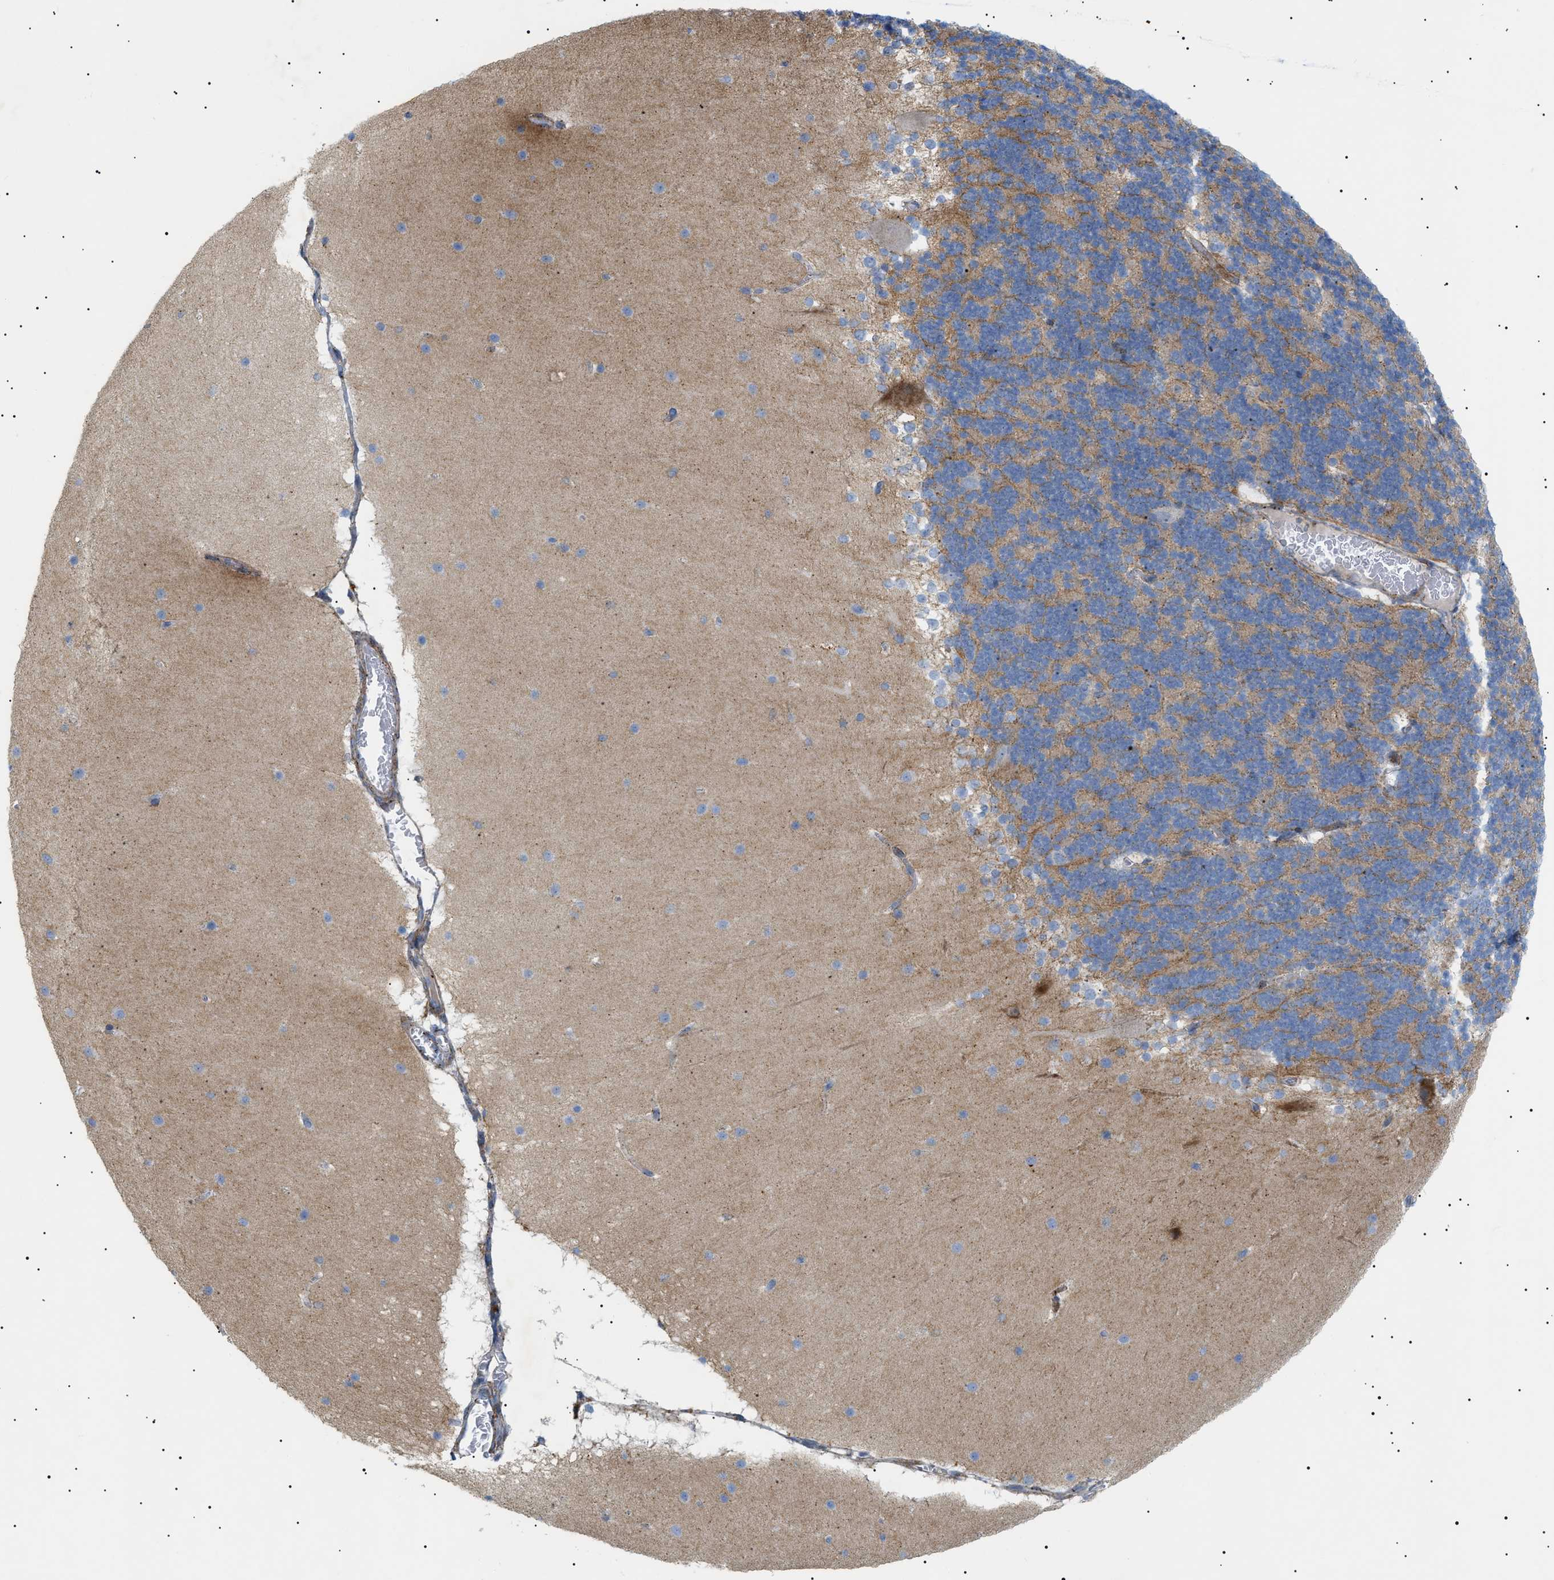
{"staining": {"intensity": "weak", "quantity": "<25%", "location": "cytoplasmic/membranous"}, "tissue": "cerebellum", "cell_type": "Cells in granular layer", "image_type": "normal", "snomed": [{"axis": "morphology", "description": "Normal tissue, NOS"}, {"axis": "topography", "description": "Cerebellum"}], "caption": "IHC of unremarkable cerebellum exhibits no expression in cells in granular layer.", "gene": "SFXN5", "patient": {"sex": "female", "age": 19}}